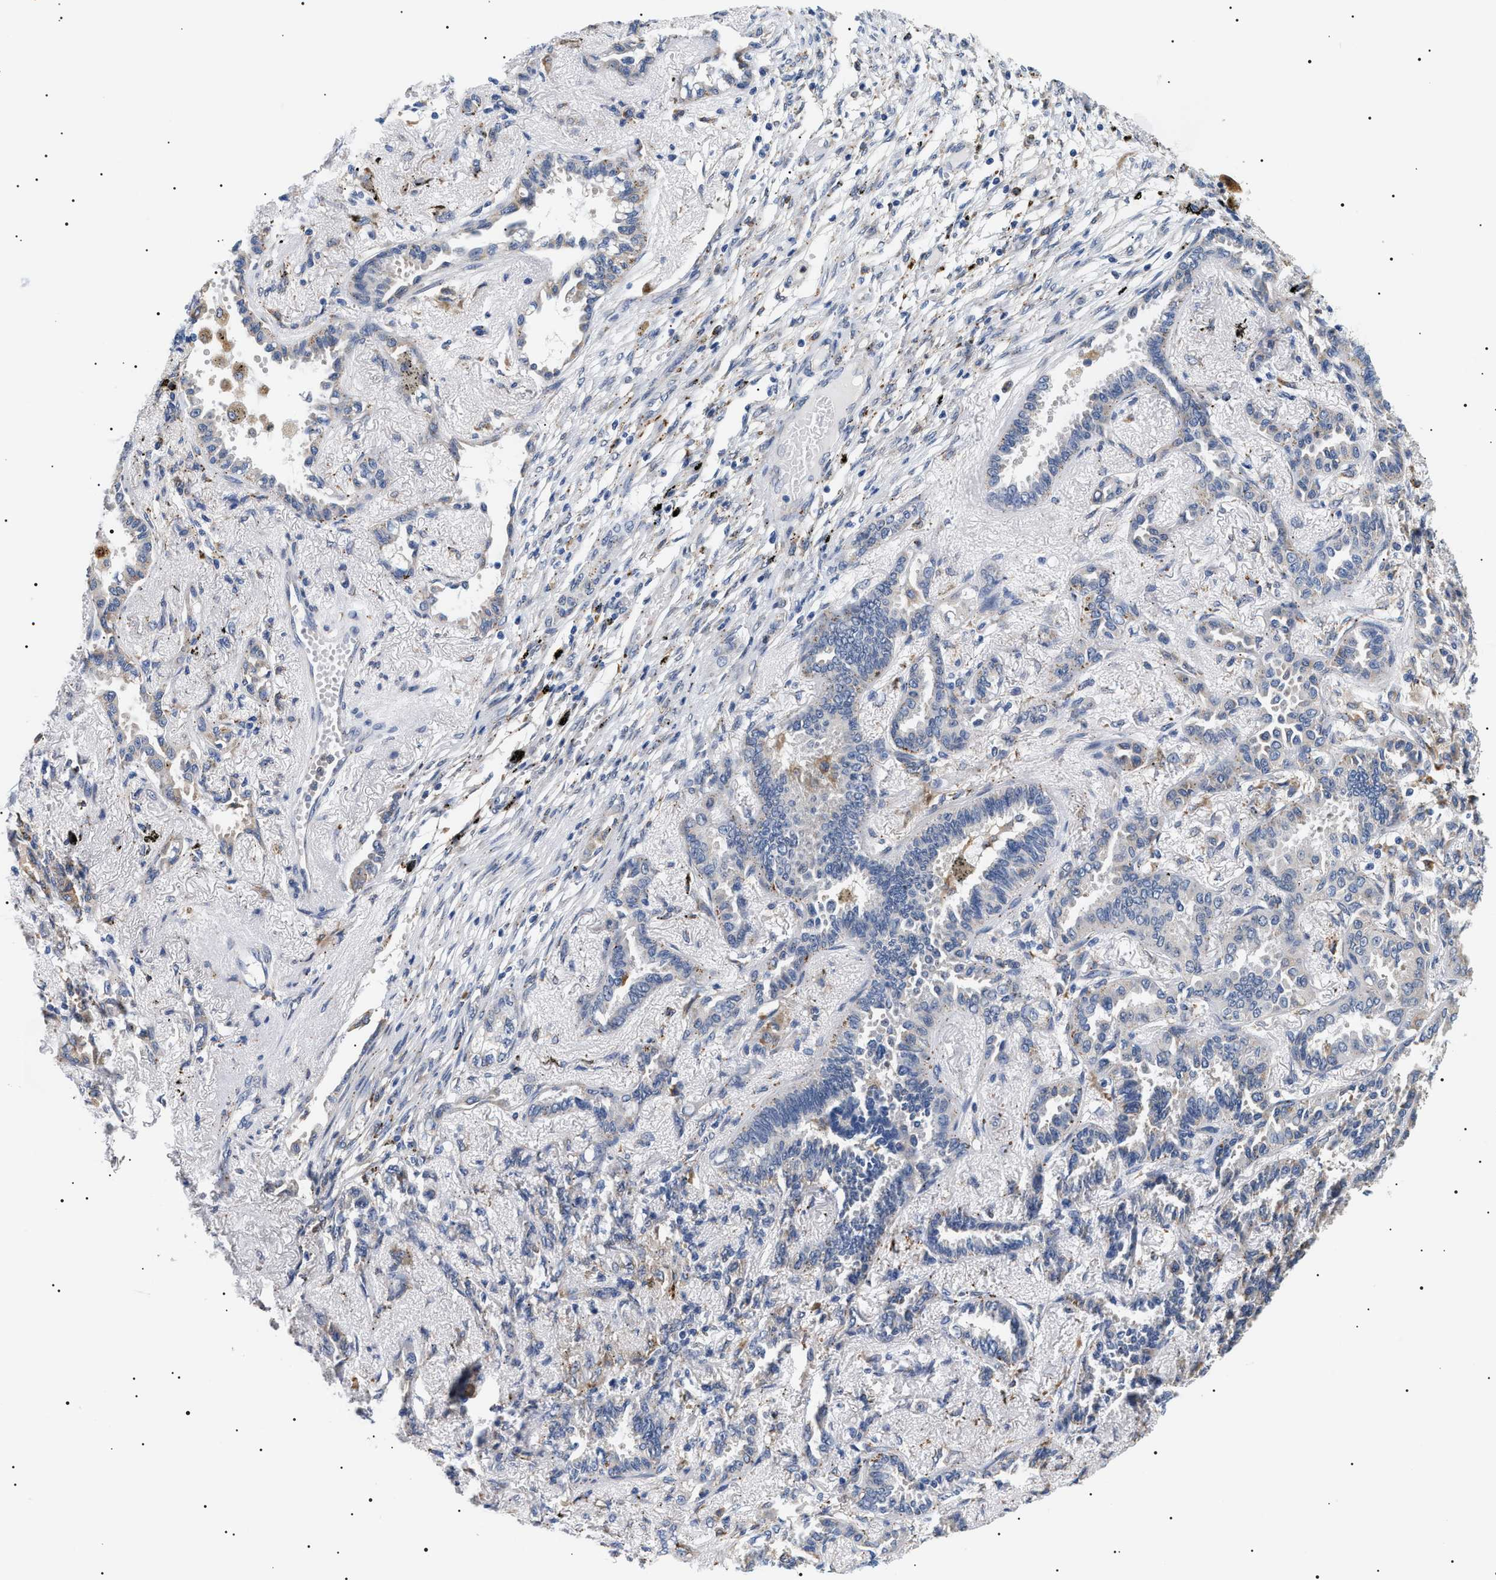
{"staining": {"intensity": "weak", "quantity": "<25%", "location": "cytoplasmic/membranous"}, "tissue": "lung cancer", "cell_type": "Tumor cells", "image_type": "cancer", "snomed": [{"axis": "morphology", "description": "Adenocarcinoma, NOS"}, {"axis": "topography", "description": "Lung"}], "caption": "Tumor cells show no significant positivity in lung cancer. Nuclei are stained in blue.", "gene": "HSD17B11", "patient": {"sex": "male", "age": 59}}